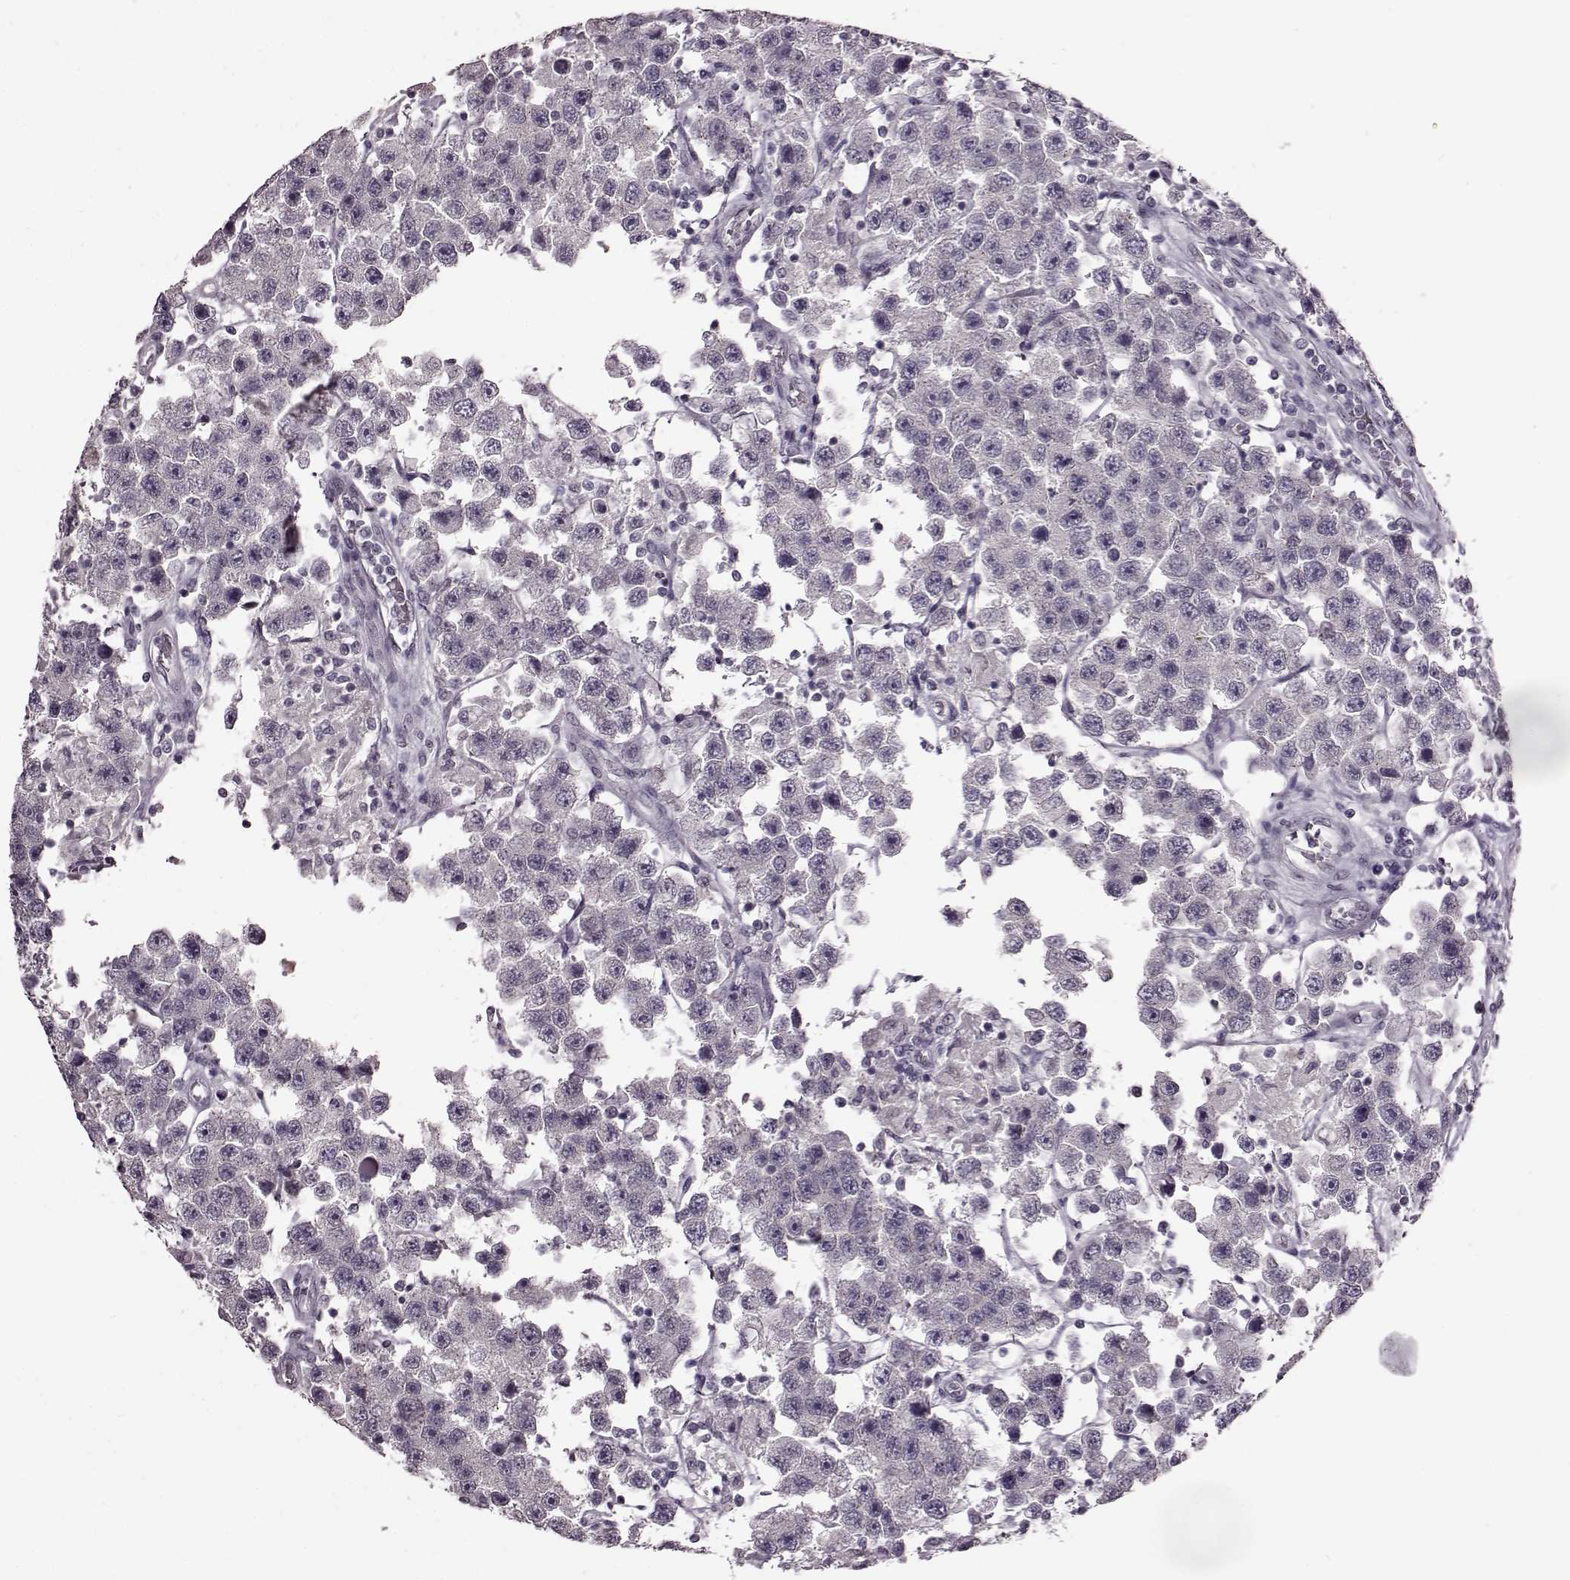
{"staining": {"intensity": "negative", "quantity": "none", "location": "none"}, "tissue": "testis cancer", "cell_type": "Tumor cells", "image_type": "cancer", "snomed": [{"axis": "morphology", "description": "Seminoma, NOS"}, {"axis": "topography", "description": "Testis"}], "caption": "Human testis cancer stained for a protein using immunohistochemistry (IHC) shows no staining in tumor cells.", "gene": "STX1B", "patient": {"sex": "male", "age": 45}}